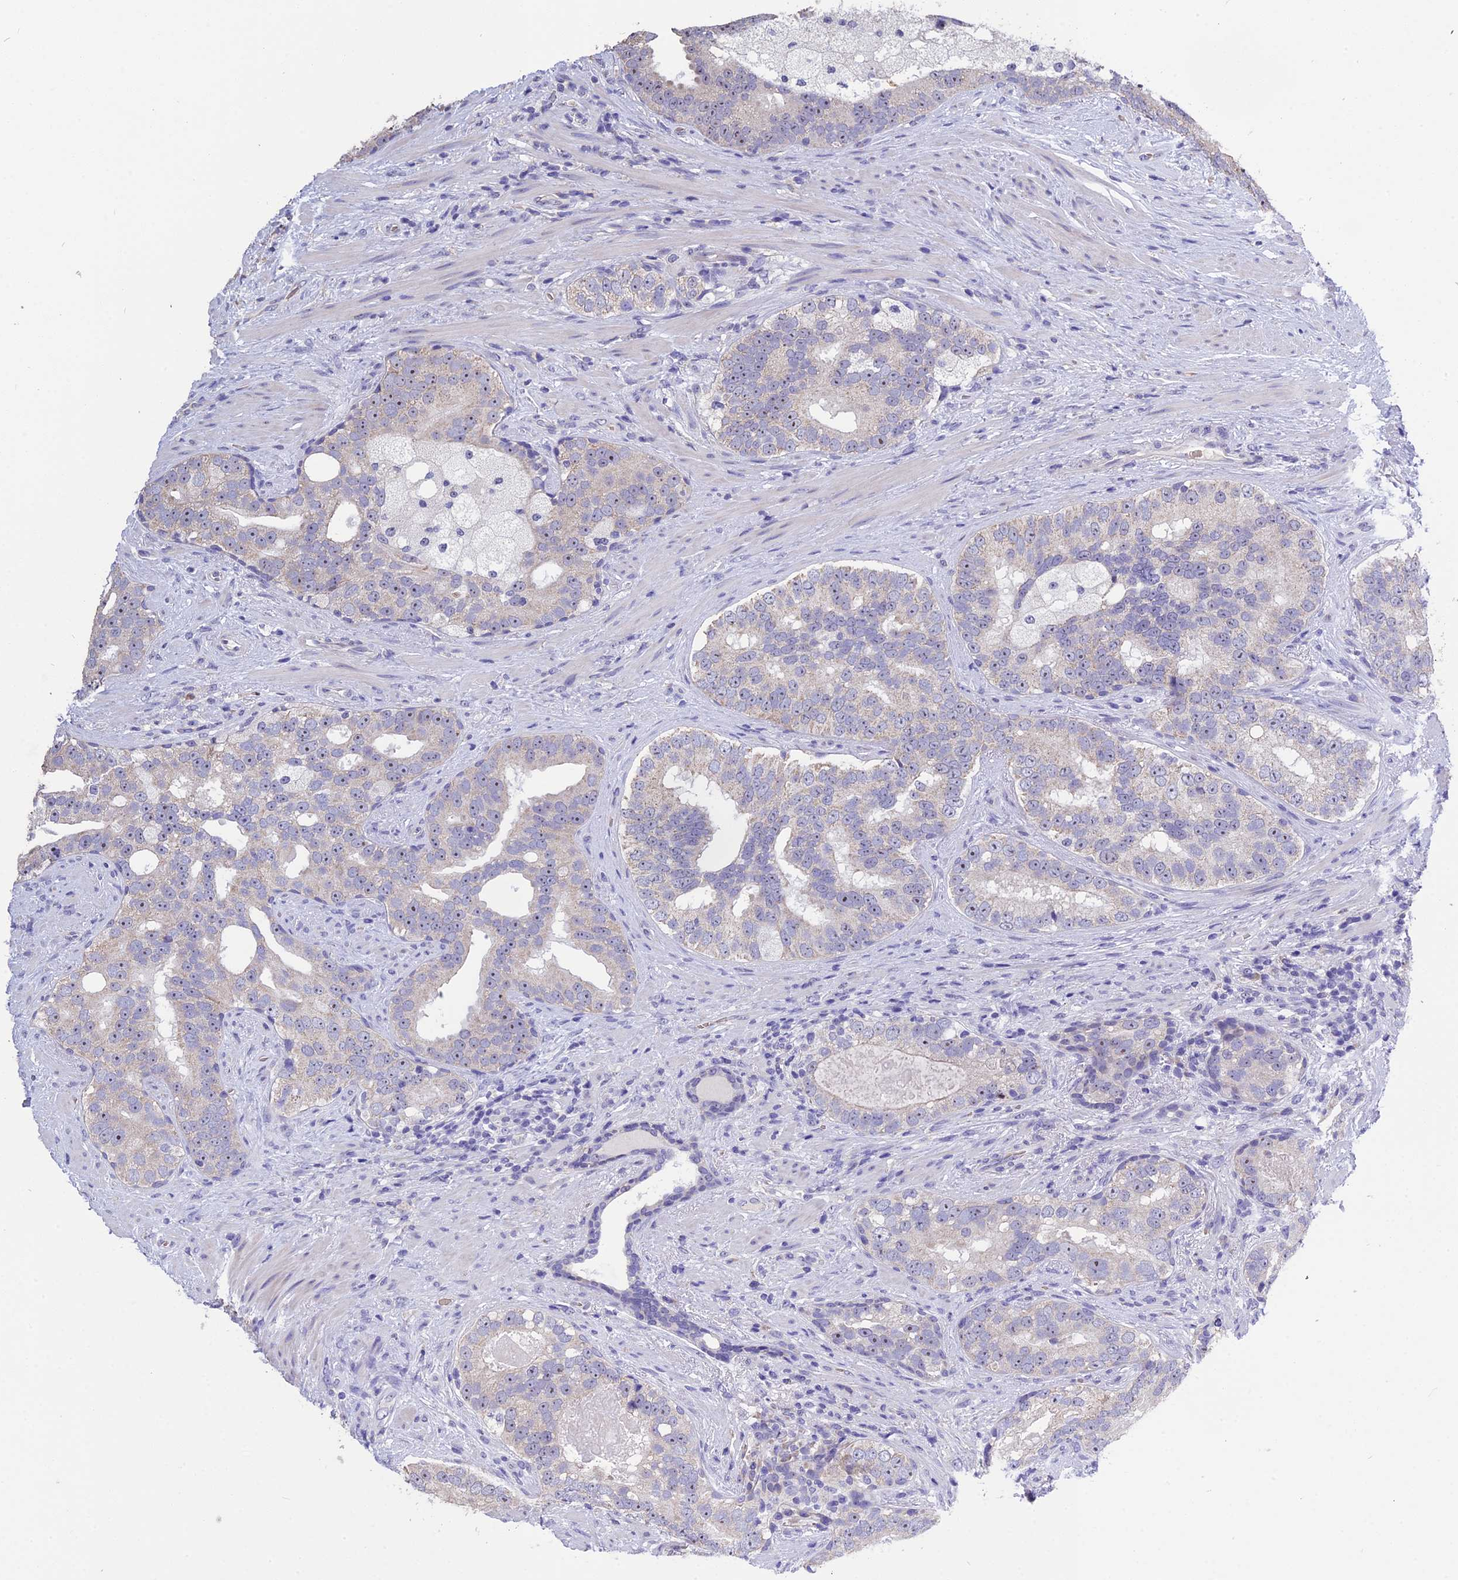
{"staining": {"intensity": "negative", "quantity": "none", "location": "none"}, "tissue": "prostate cancer", "cell_type": "Tumor cells", "image_type": "cancer", "snomed": [{"axis": "morphology", "description": "Adenocarcinoma, High grade"}, {"axis": "topography", "description": "Prostate"}], "caption": "Immunohistochemistry (IHC) photomicrograph of human prostate high-grade adenocarcinoma stained for a protein (brown), which shows no staining in tumor cells.", "gene": "KNOP1", "patient": {"sex": "male", "age": 70}}